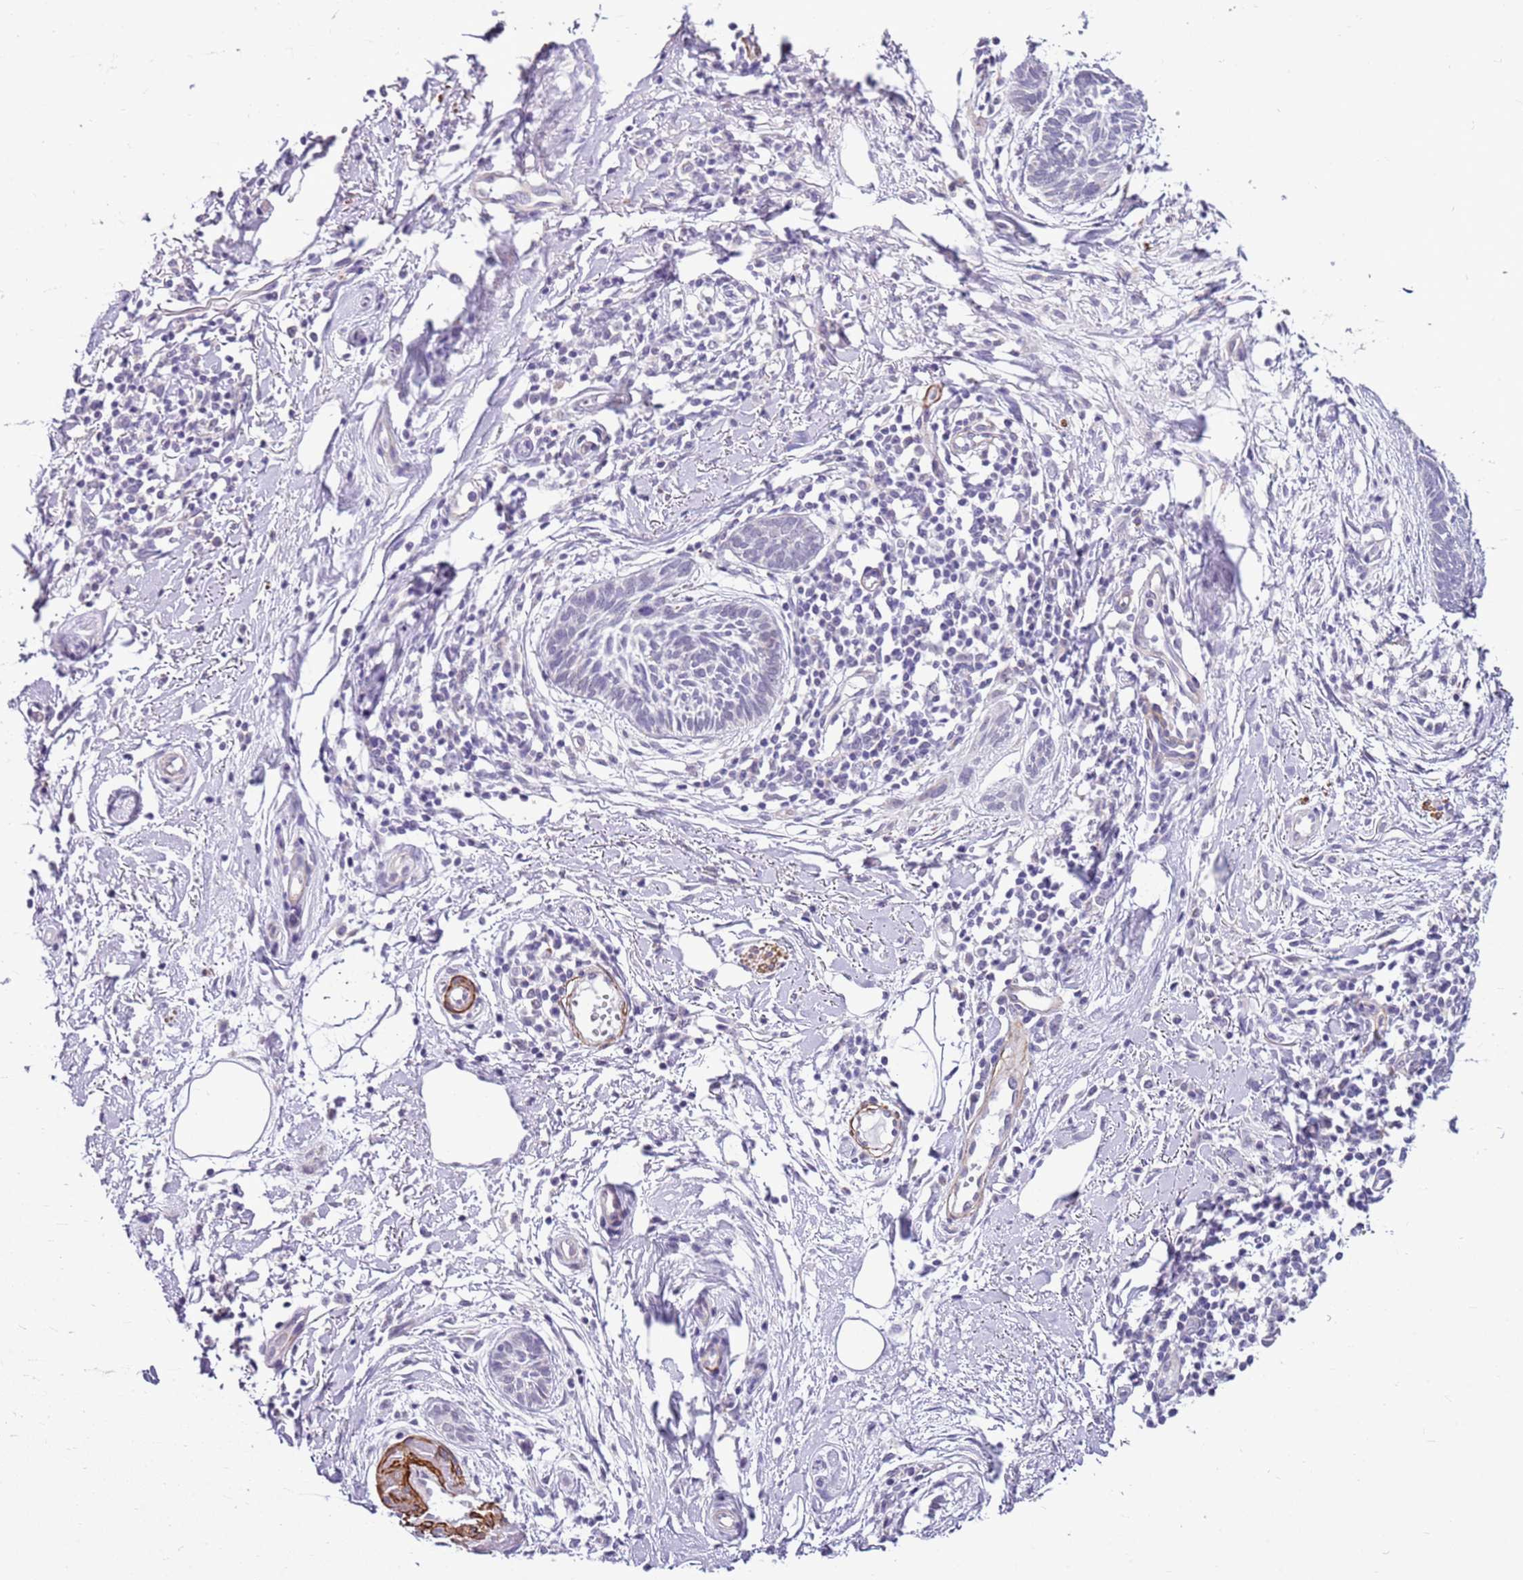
{"staining": {"intensity": "negative", "quantity": "none", "location": "none"}, "tissue": "skin cancer", "cell_type": "Tumor cells", "image_type": "cancer", "snomed": [{"axis": "morphology", "description": "Basal cell carcinoma"}, {"axis": "topography", "description": "Skin"}], "caption": "Skin cancer was stained to show a protein in brown. There is no significant positivity in tumor cells.", "gene": "SMIM4", "patient": {"sex": "female", "age": 81}}